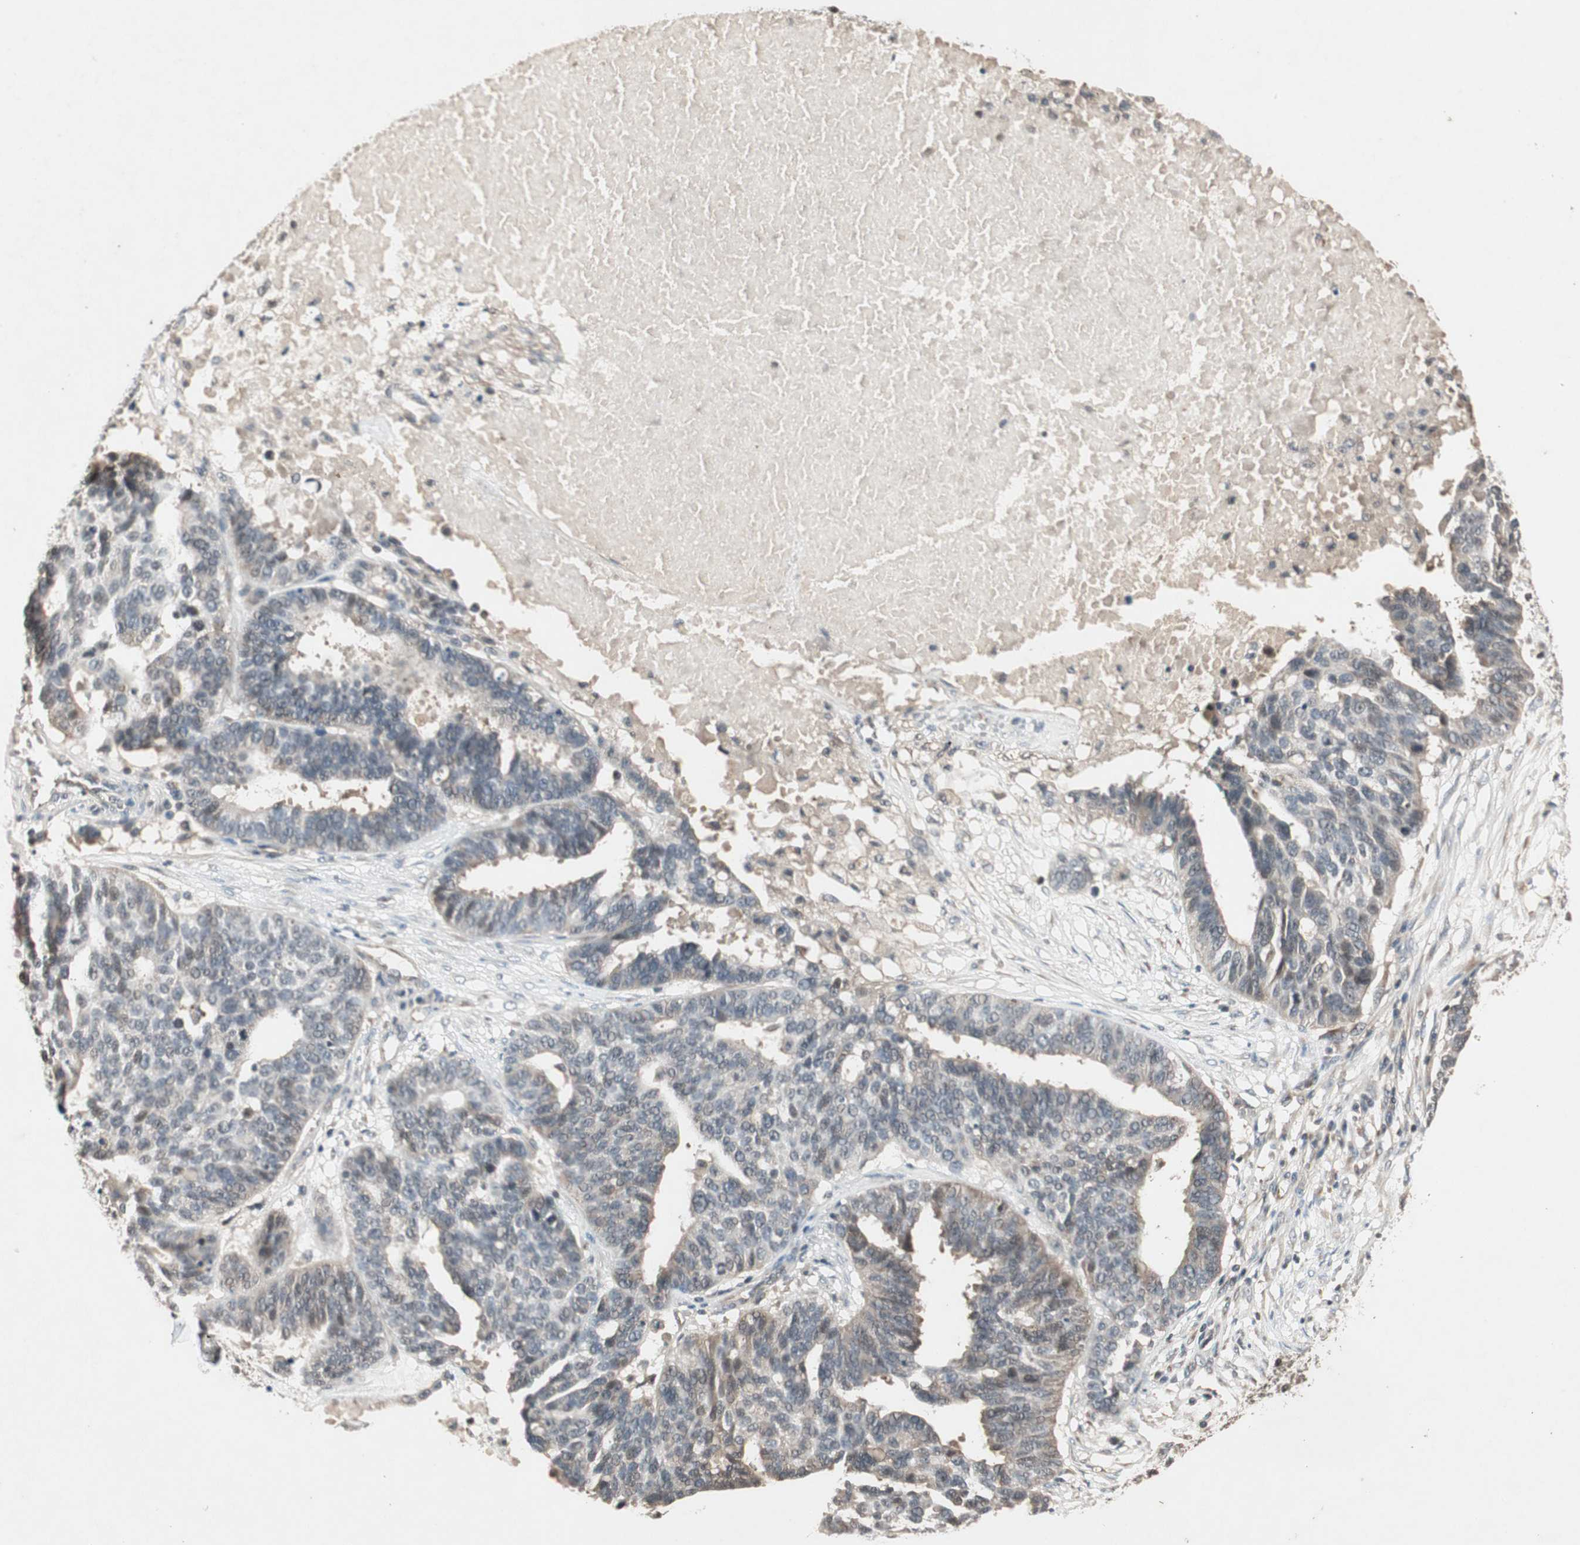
{"staining": {"intensity": "weak", "quantity": "<25%", "location": "cytoplasmic/membranous,nuclear"}, "tissue": "ovarian cancer", "cell_type": "Tumor cells", "image_type": "cancer", "snomed": [{"axis": "morphology", "description": "Cystadenocarcinoma, serous, NOS"}, {"axis": "topography", "description": "Ovary"}], "caption": "Tumor cells show no significant positivity in ovarian serous cystadenocarcinoma.", "gene": "IRS1", "patient": {"sex": "female", "age": 59}}